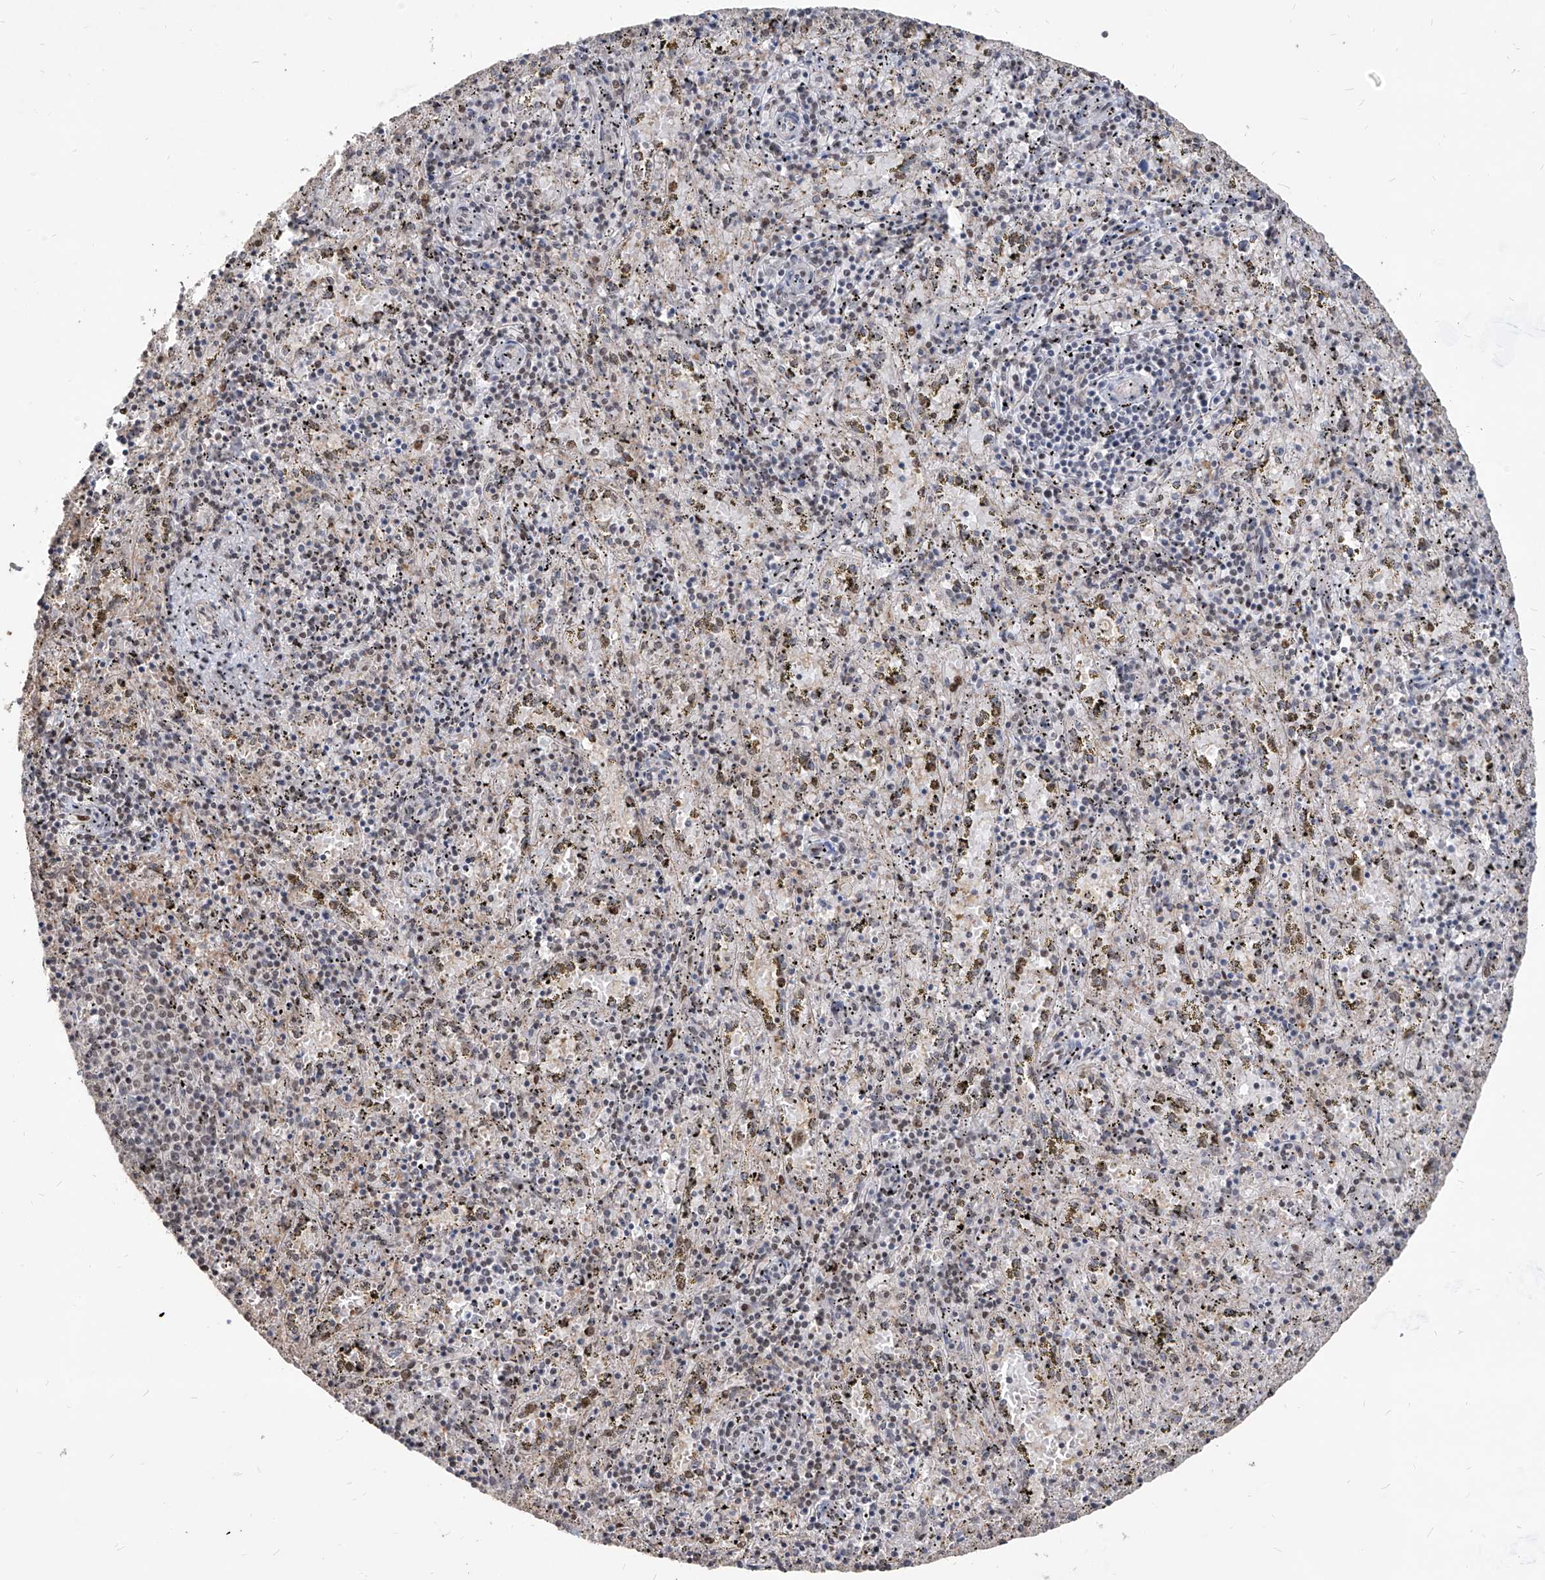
{"staining": {"intensity": "moderate", "quantity": "<25%", "location": "nuclear"}, "tissue": "spleen", "cell_type": "Cells in red pulp", "image_type": "normal", "snomed": [{"axis": "morphology", "description": "Normal tissue, NOS"}, {"axis": "topography", "description": "Spleen"}], "caption": "Cells in red pulp exhibit moderate nuclear expression in approximately <25% of cells in unremarkable spleen. The protein of interest is shown in brown color, while the nuclei are stained blue.", "gene": "IRF2", "patient": {"sex": "male", "age": 11}}